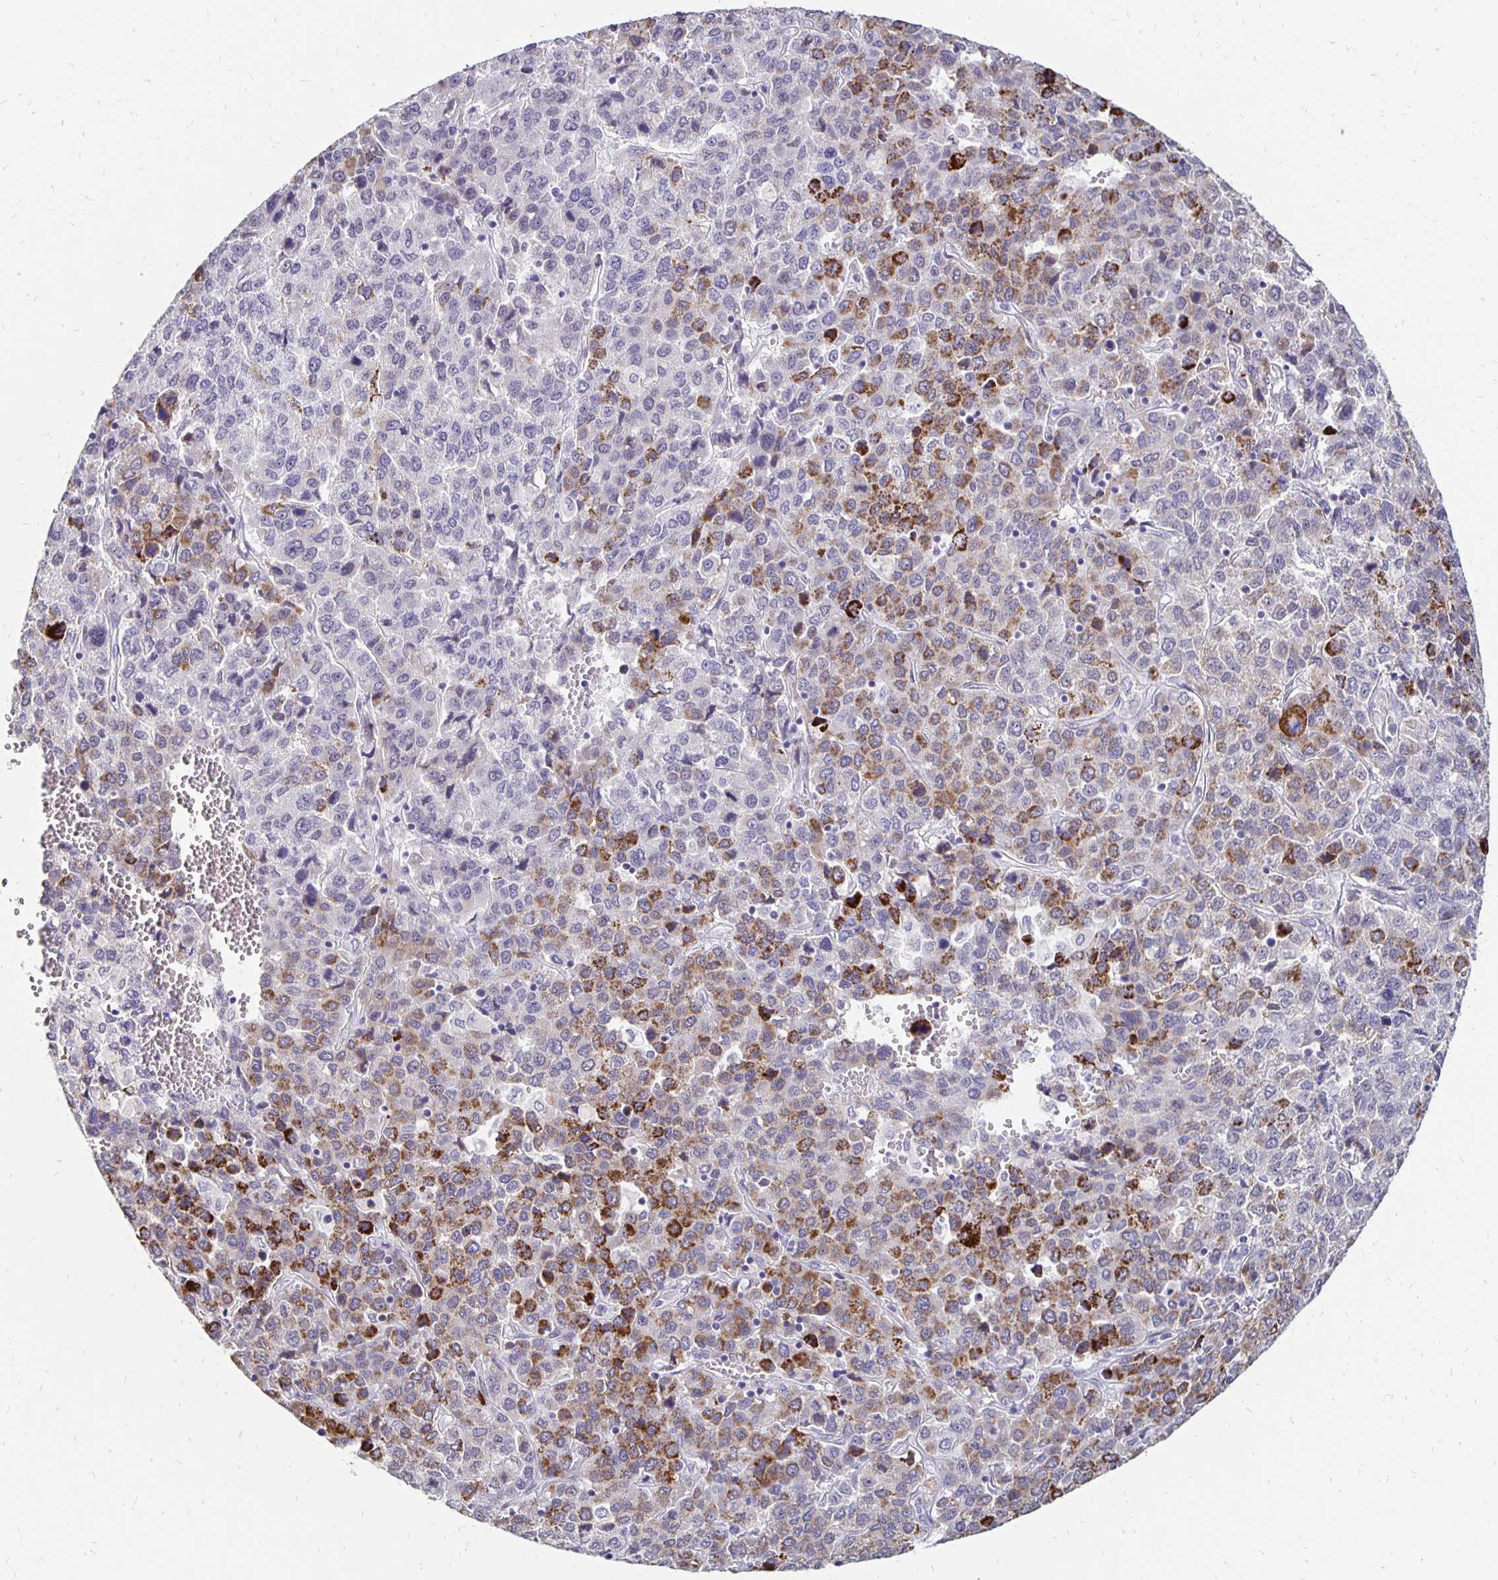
{"staining": {"intensity": "strong", "quantity": "25%-75%", "location": "cytoplasmic/membranous"}, "tissue": "liver cancer", "cell_type": "Tumor cells", "image_type": "cancer", "snomed": [{"axis": "morphology", "description": "Carcinoma, Hepatocellular, NOS"}, {"axis": "topography", "description": "Liver"}], "caption": "Immunohistochemical staining of human liver cancer (hepatocellular carcinoma) demonstrates high levels of strong cytoplasmic/membranous positivity in about 25%-75% of tumor cells. The staining was performed using DAB, with brown indicating positive protein expression. Nuclei are stained blue with hematoxylin.", "gene": "ATOSB", "patient": {"sex": "male", "age": 69}}